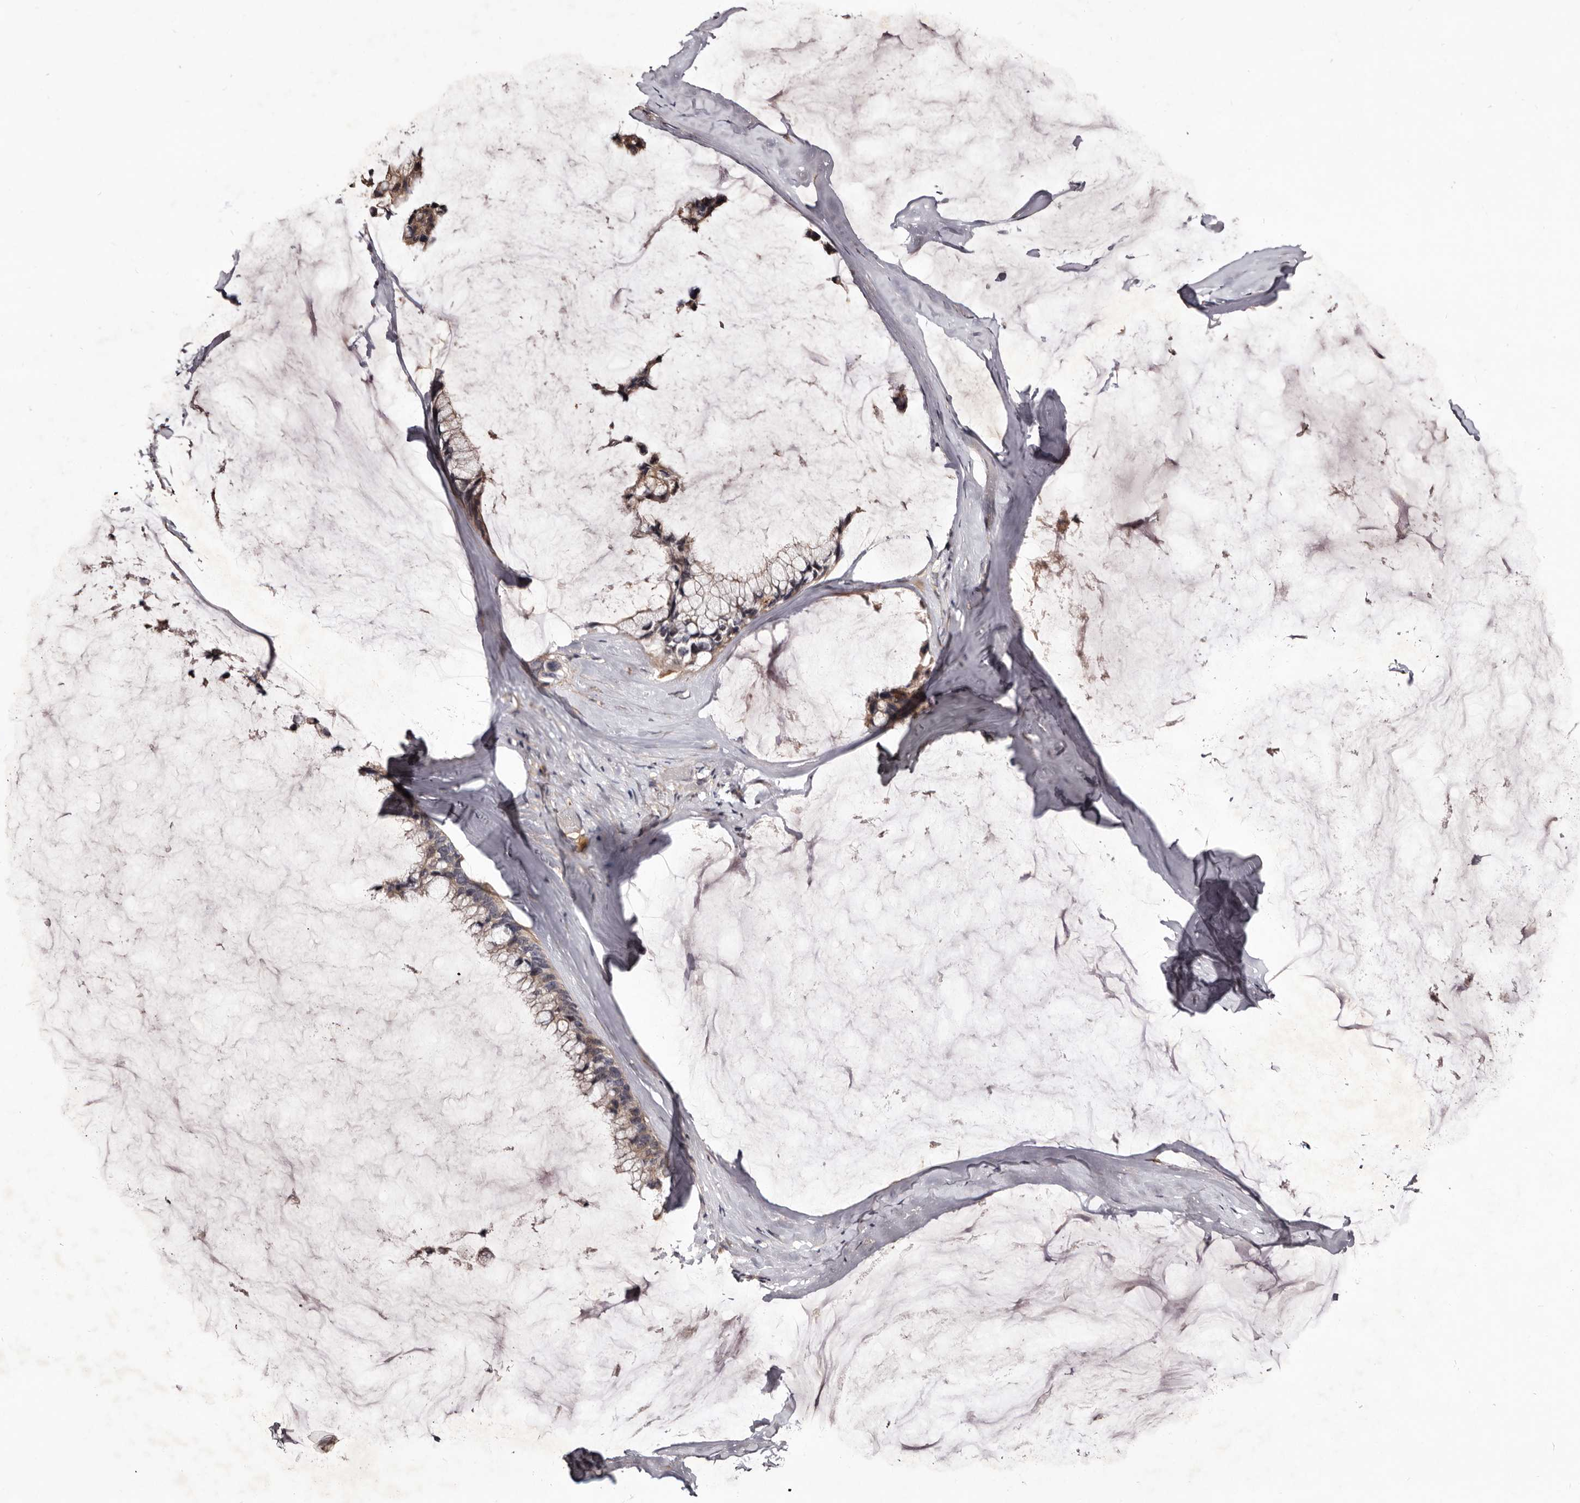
{"staining": {"intensity": "weak", "quantity": "<25%", "location": "cytoplasmic/membranous"}, "tissue": "ovarian cancer", "cell_type": "Tumor cells", "image_type": "cancer", "snomed": [{"axis": "morphology", "description": "Cystadenocarcinoma, mucinous, NOS"}, {"axis": "topography", "description": "Ovary"}], "caption": "IHC photomicrograph of neoplastic tissue: human mucinous cystadenocarcinoma (ovarian) stained with DAB (3,3'-diaminobenzidine) shows no significant protein expression in tumor cells.", "gene": "LANCL2", "patient": {"sex": "female", "age": 39}}